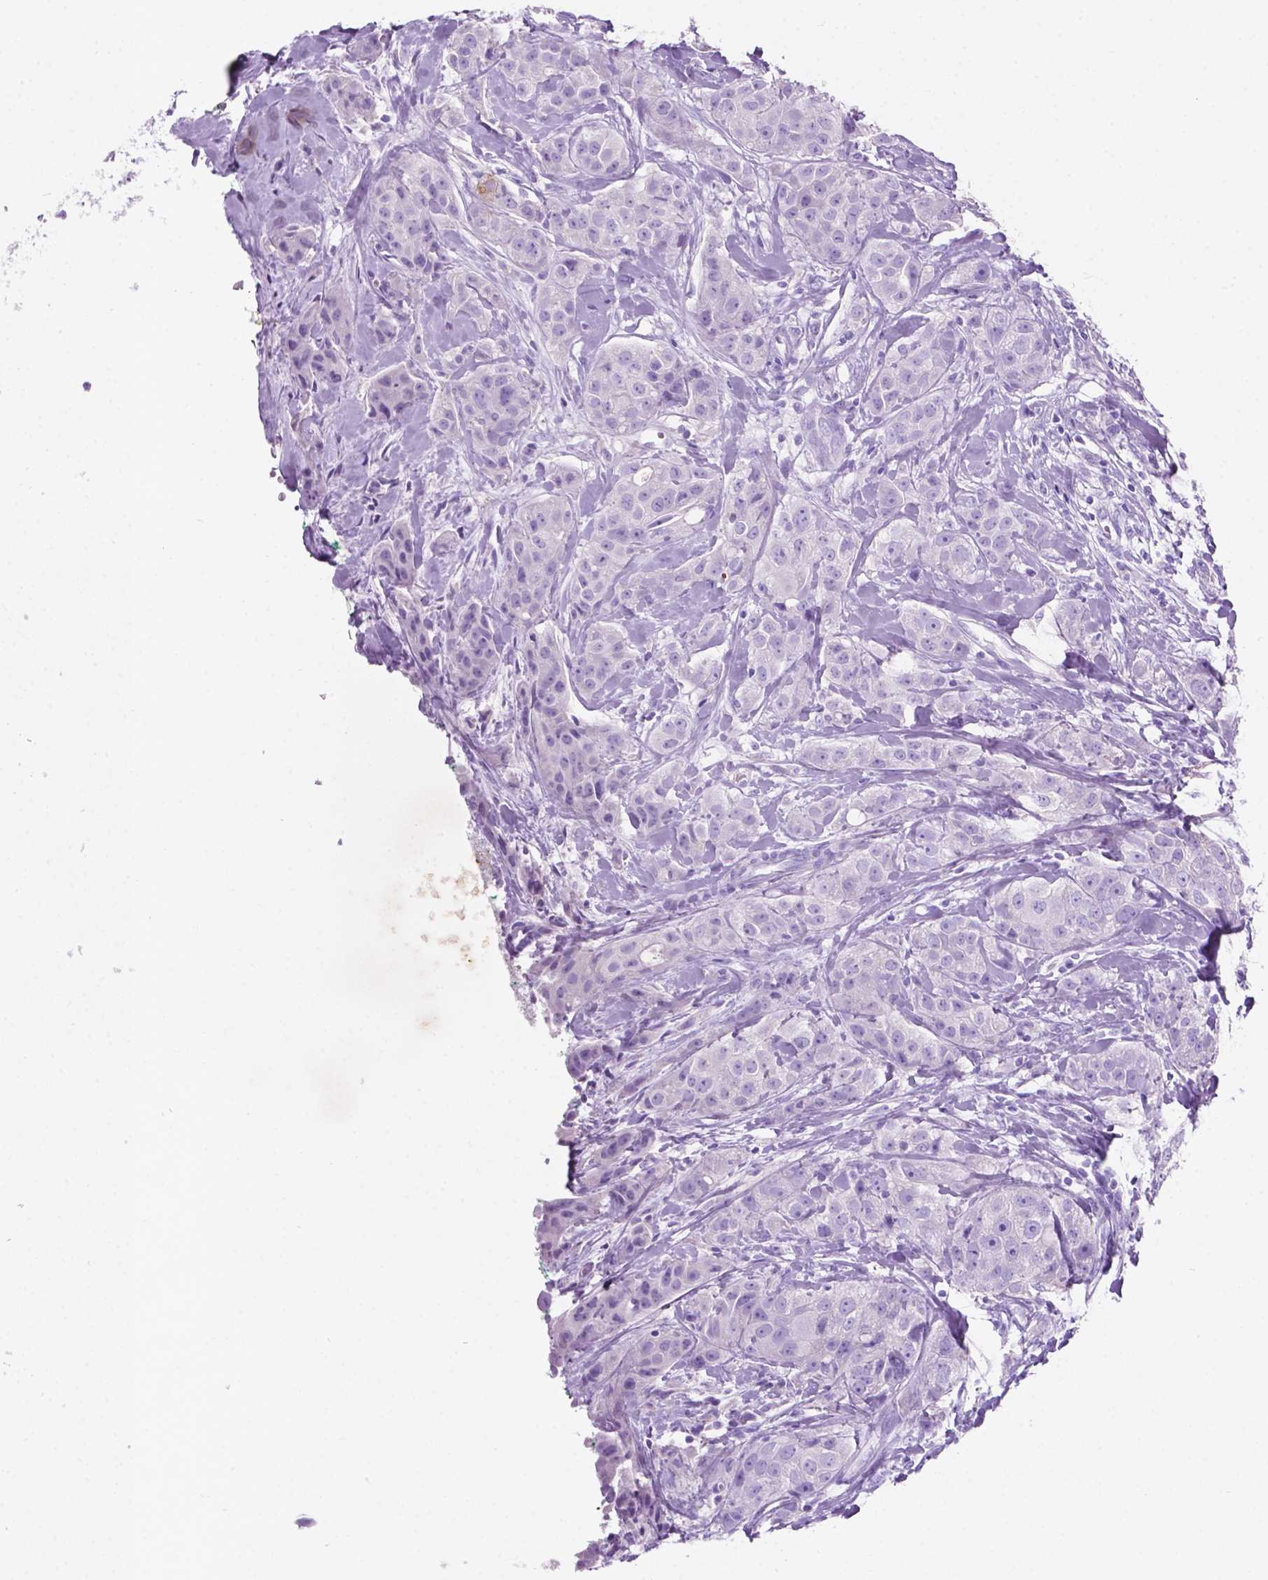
{"staining": {"intensity": "negative", "quantity": "none", "location": "none"}, "tissue": "breast cancer", "cell_type": "Tumor cells", "image_type": "cancer", "snomed": [{"axis": "morphology", "description": "Duct carcinoma"}, {"axis": "topography", "description": "Breast"}], "caption": "IHC histopathology image of neoplastic tissue: human intraductal carcinoma (breast) stained with DAB reveals no significant protein positivity in tumor cells.", "gene": "POU4F1", "patient": {"sex": "female", "age": 43}}